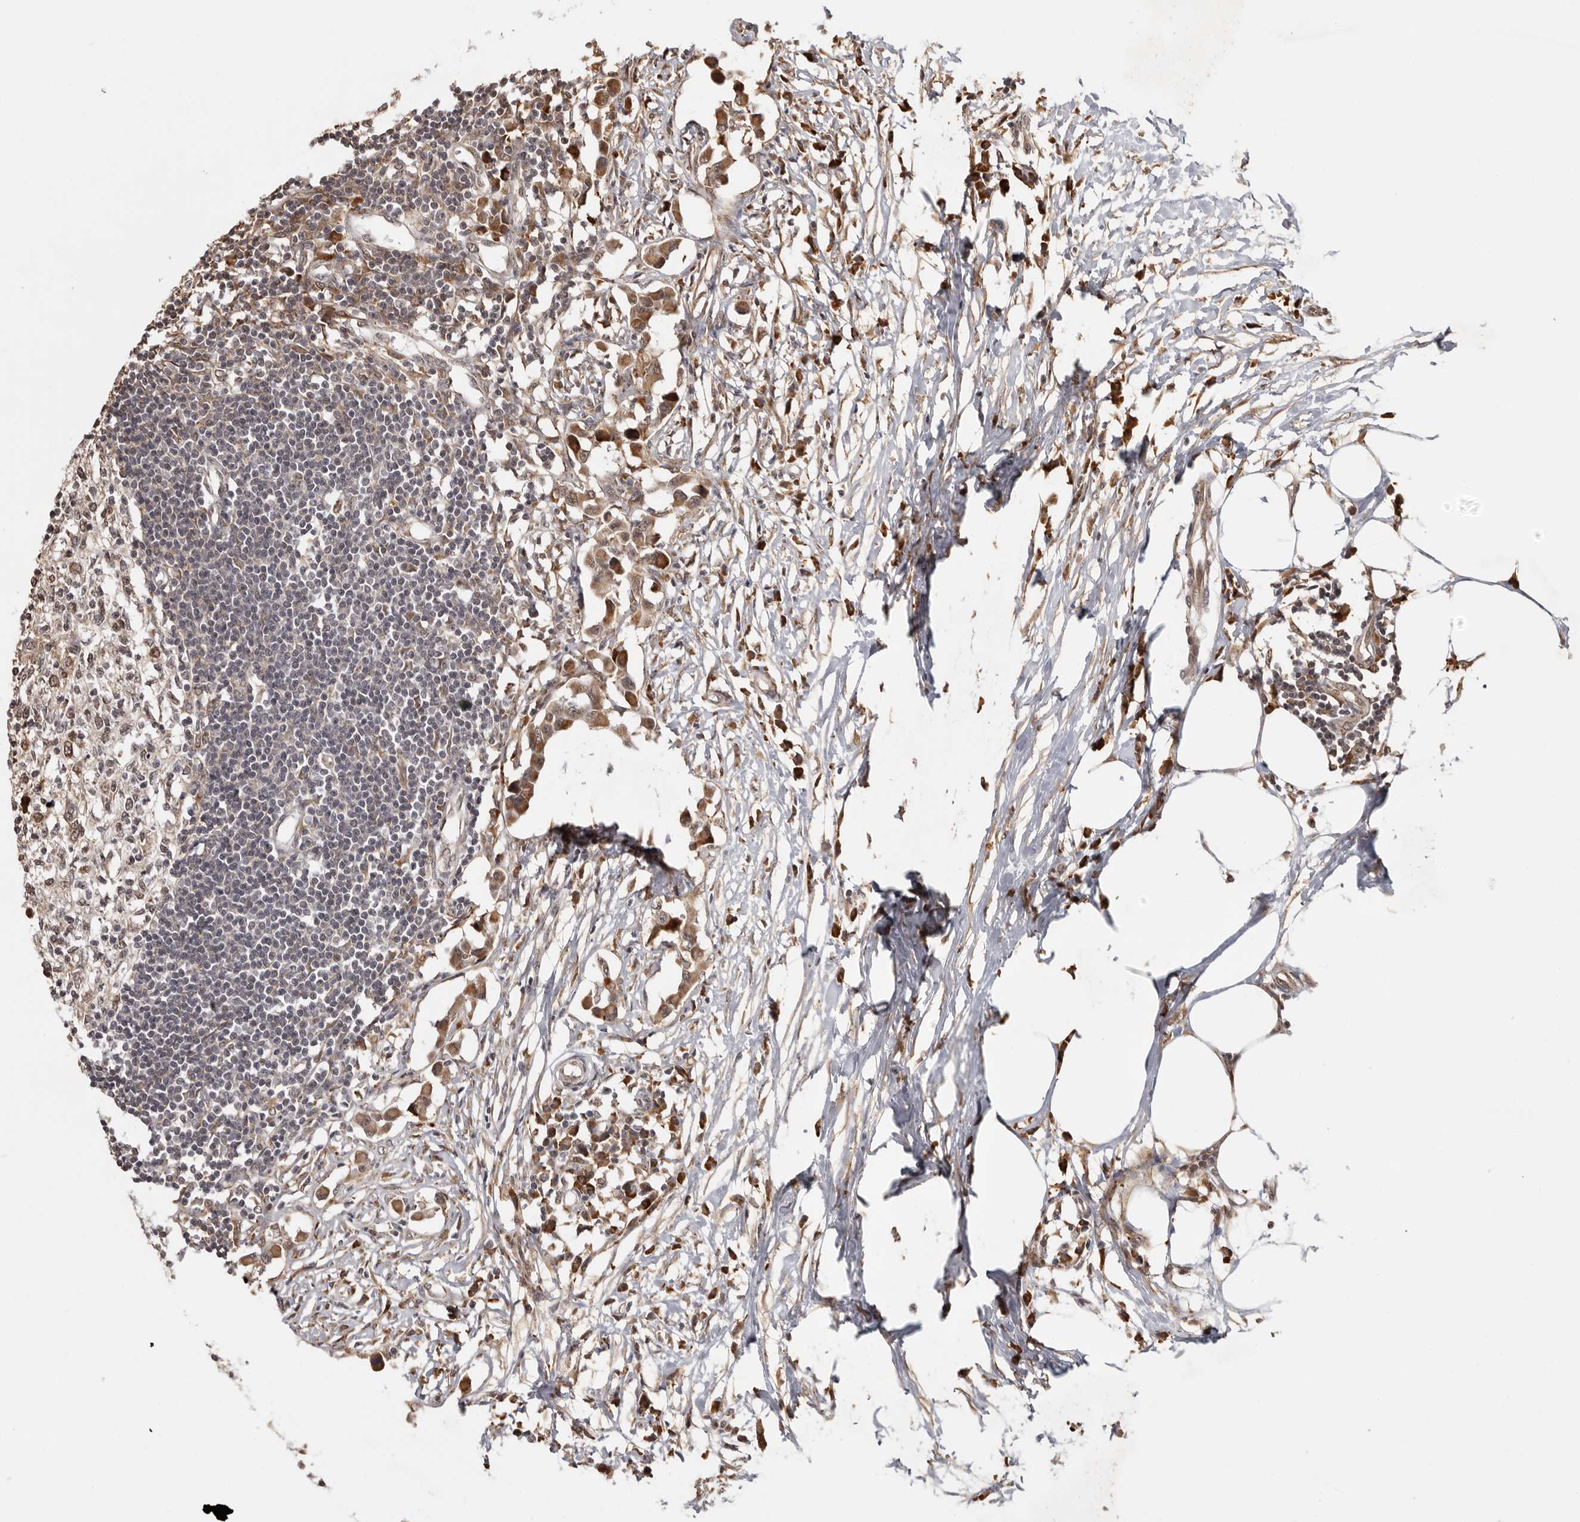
{"staining": {"intensity": "moderate", "quantity": "25%-75%", "location": "cytoplasmic/membranous,nuclear"}, "tissue": "lymph node", "cell_type": "Germinal center cells", "image_type": "normal", "snomed": [{"axis": "morphology", "description": "Normal tissue, NOS"}, {"axis": "morphology", "description": "Malignant melanoma, Metastatic site"}, {"axis": "topography", "description": "Lymph node"}], "caption": "Approximately 25%-75% of germinal center cells in normal lymph node demonstrate moderate cytoplasmic/membranous,nuclear protein positivity as visualized by brown immunohistochemical staining.", "gene": "ZNF83", "patient": {"sex": "male", "age": 41}}